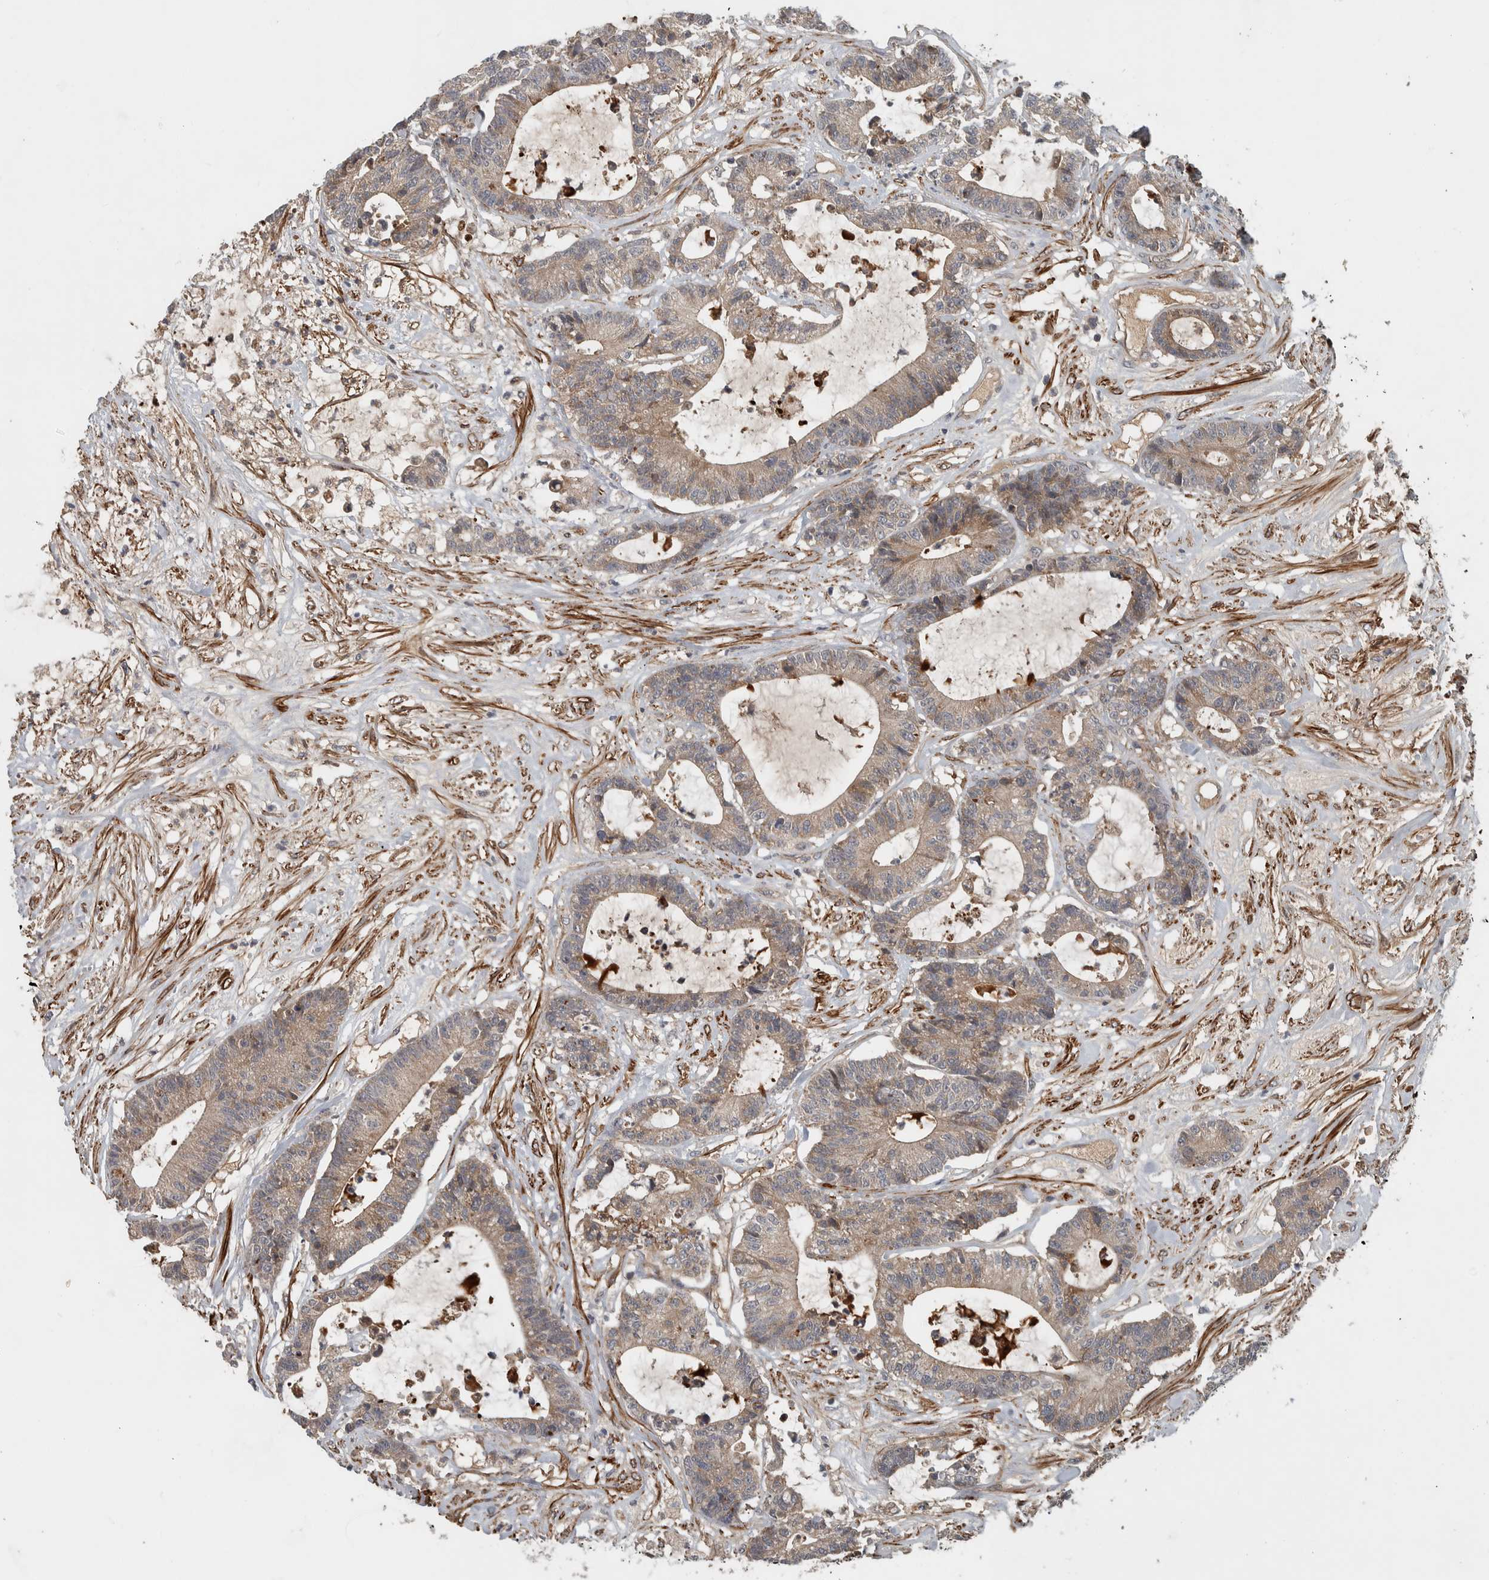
{"staining": {"intensity": "moderate", "quantity": ">75%", "location": "cytoplasmic/membranous"}, "tissue": "colorectal cancer", "cell_type": "Tumor cells", "image_type": "cancer", "snomed": [{"axis": "morphology", "description": "Adenocarcinoma, NOS"}, {"axis": "topography", "description": "Colon"}], "caption": "IHC staining of colorectal cancer, which demonstrates medium levels of moderate cytoplasmic/membranous positivity in about >75% of tumor cells indicating moderate cytoplasmic/membranous protein positivity. The staining was performed using DAB (brown) for protein detection and nuclei were counterstained in hematoxylin (blue).", "gene": "LBHD1", "patient": {"sex": "female", "age": 84}}